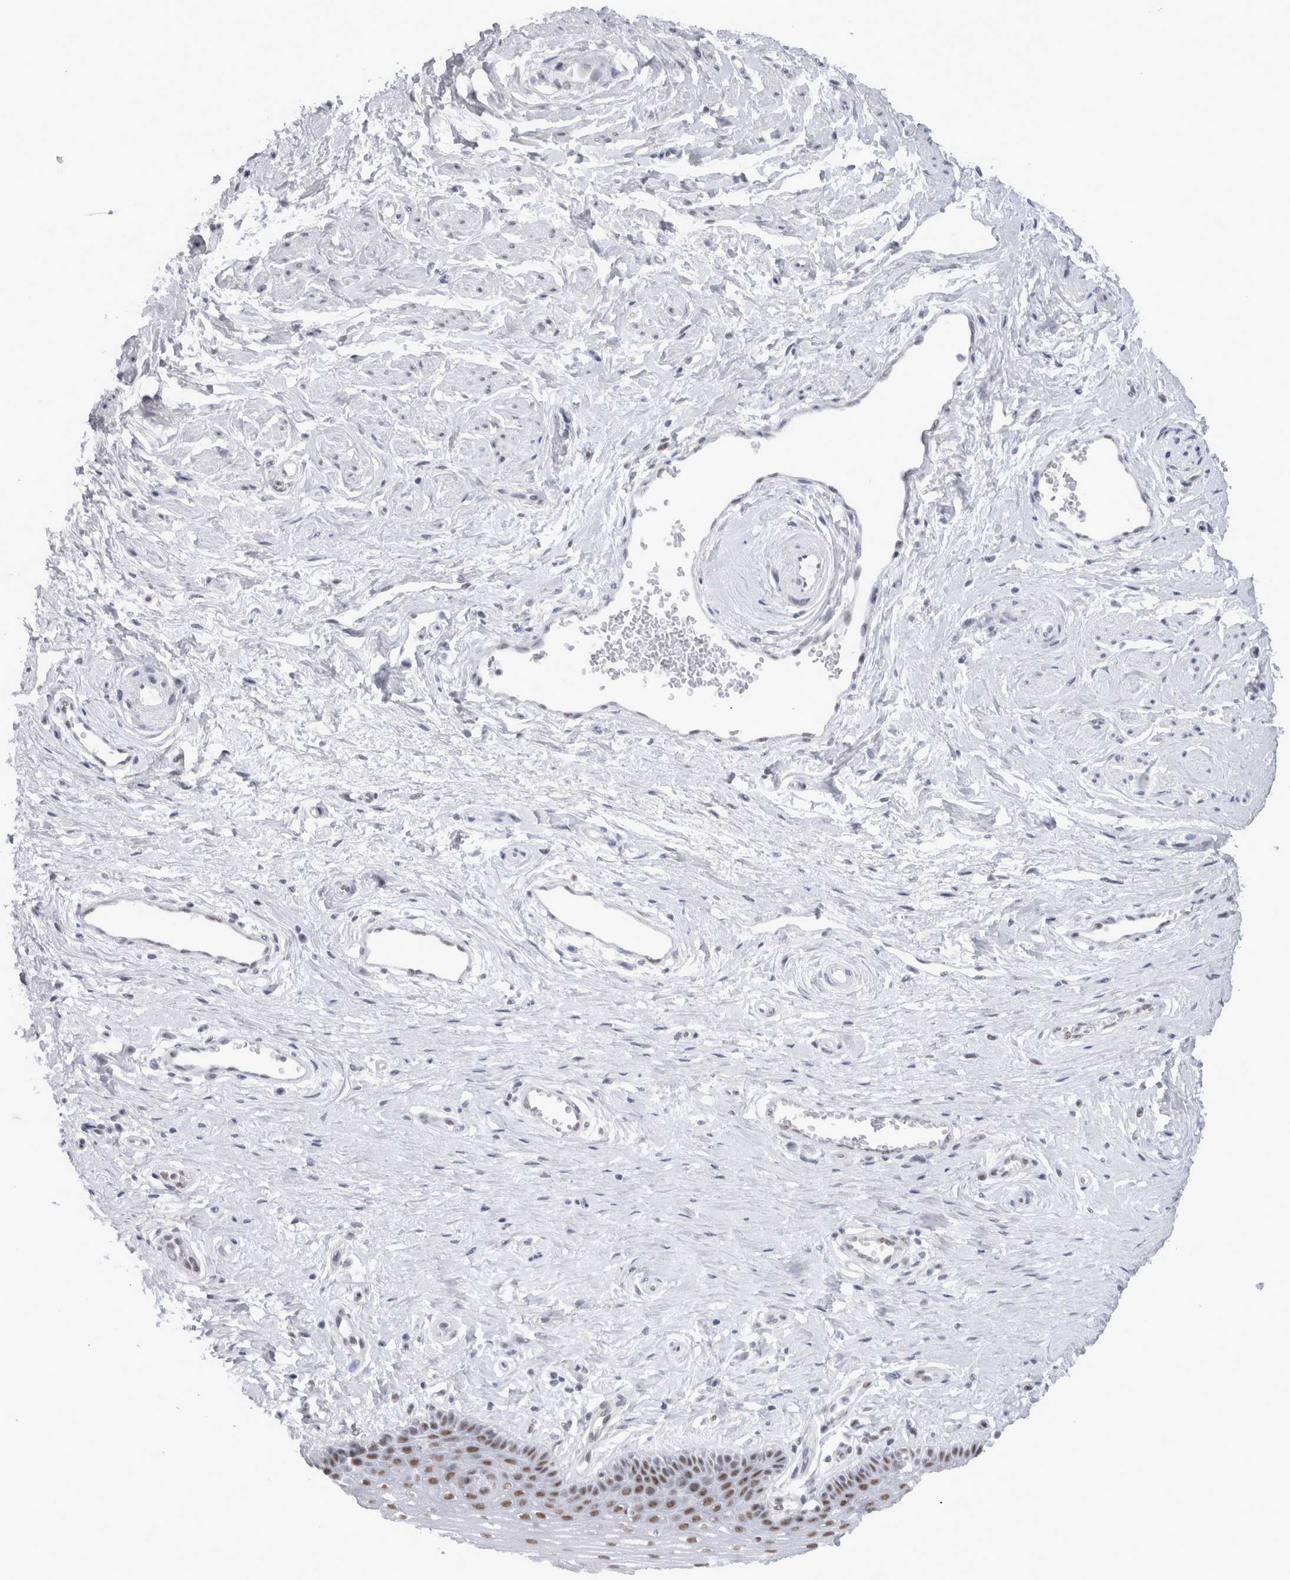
{"staining": {"intensity": "moderate", "quantity": "25%-75%", "location": "nuclear"}, "tissue": "vagina", "cell_type": "Squamous epithelial cells", "image_type": "normal", "snomed": [{"axis": "morphology", "description": "Normal tissue, NOS"}, {"axis": "topography", "description": "Vagina"}], "caption": "A medium amount of moderate nuclear staining is identified in approximately 25%-75% of squamous epithelial cells in benign vagina.", "gene": "API5", "patient": {"sex": "female", "age": 46}}